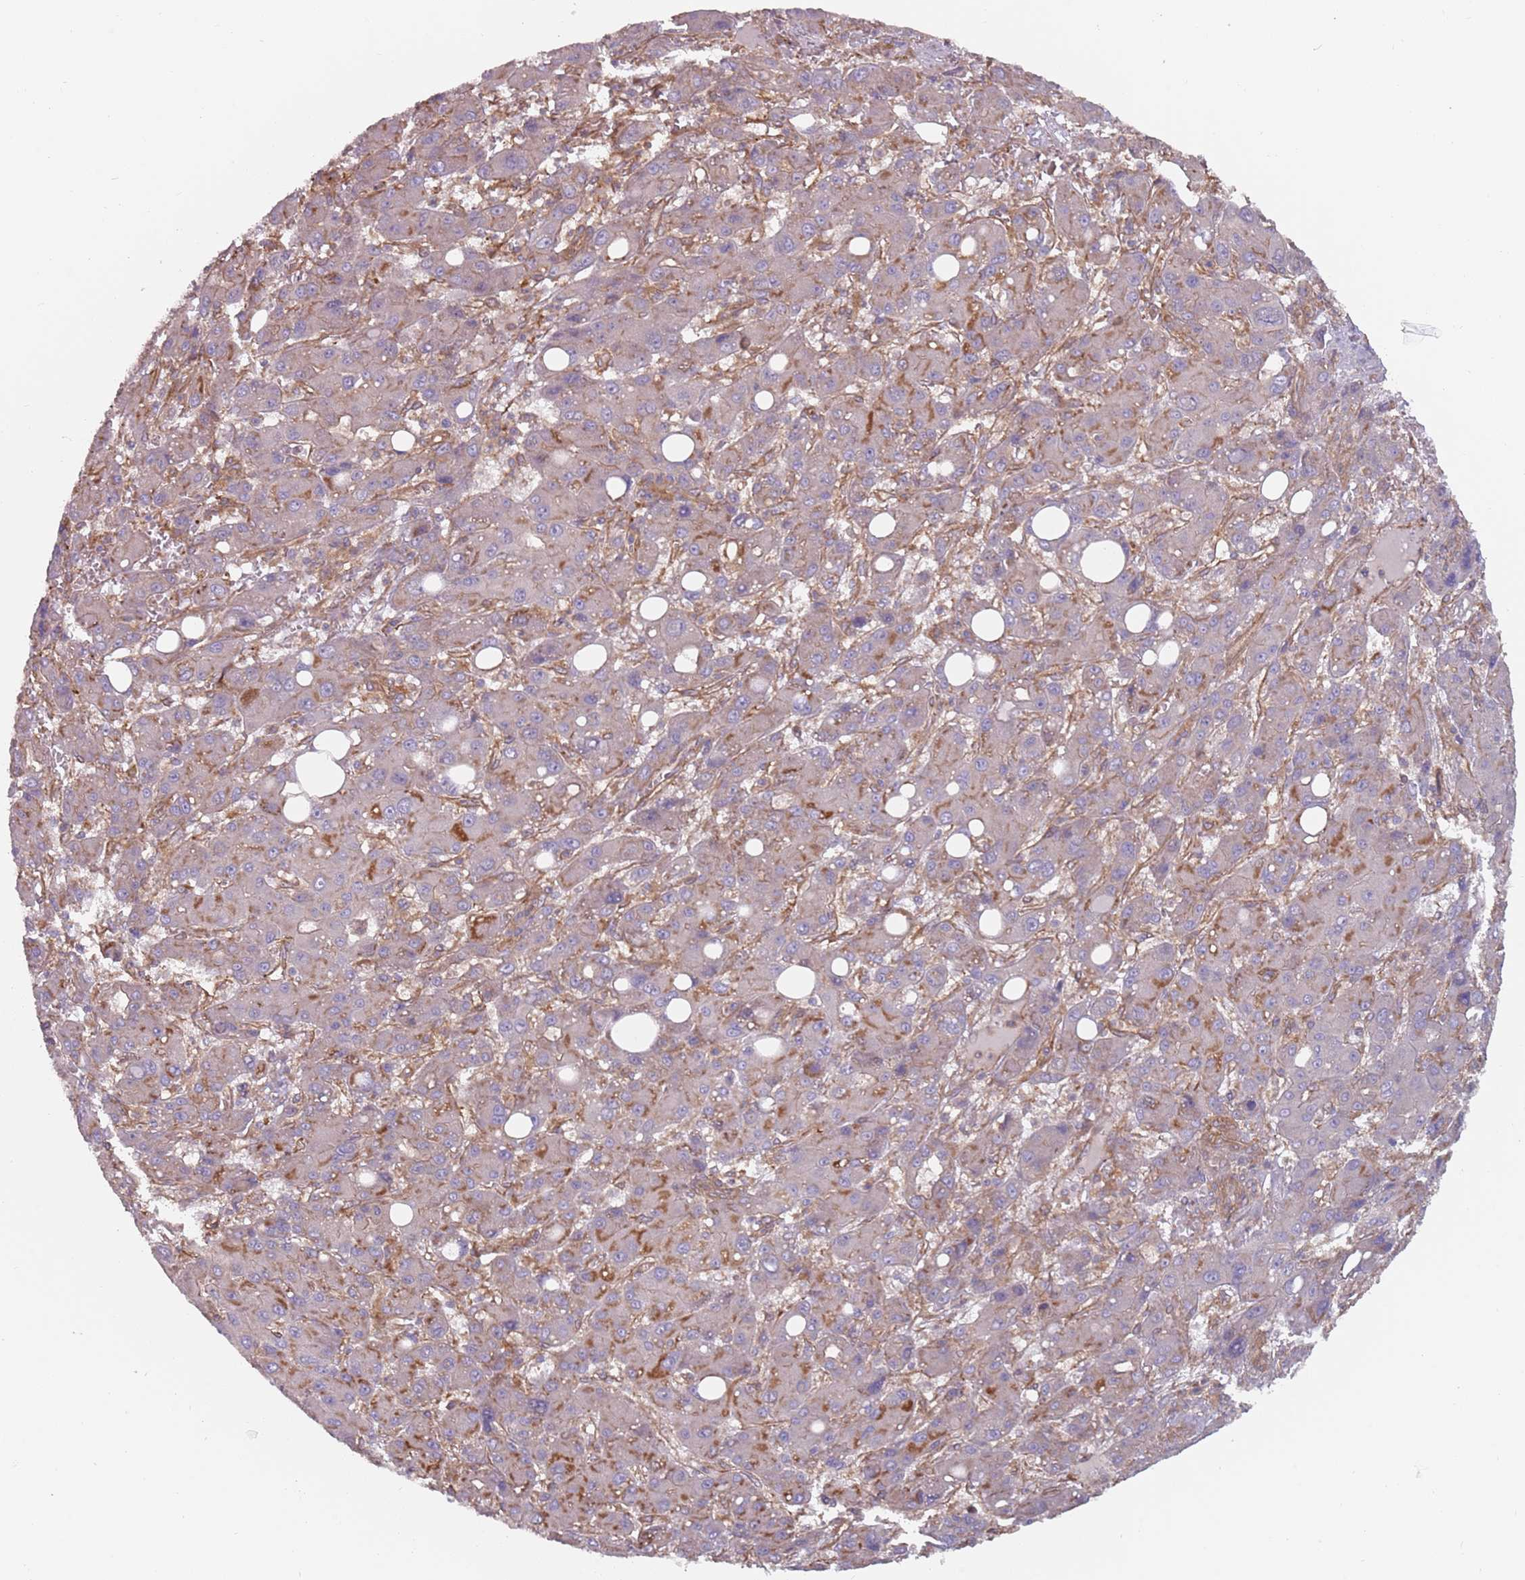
{"staining": {"intensity": "moderate", "quantity": "<25%", "location": "cytoplasmic/membranous"}, "tissue": "liver cancer", "cell_type": "Tumor cells", "image_type": "cancer", "snomed": [{"axis": "morphology", "description": "Carcinoma, Hepatocellular, NOS"}, {"axis": "topography", "description": "Liver"}], "caption": "Tumor cells demonstrate moderate cytoplasmic/membranous staining in about <25% of cells in liver hepatocellular carcinoma.", "gene": "SPDL1", "patient": {"sex": "male", "age": 55}}